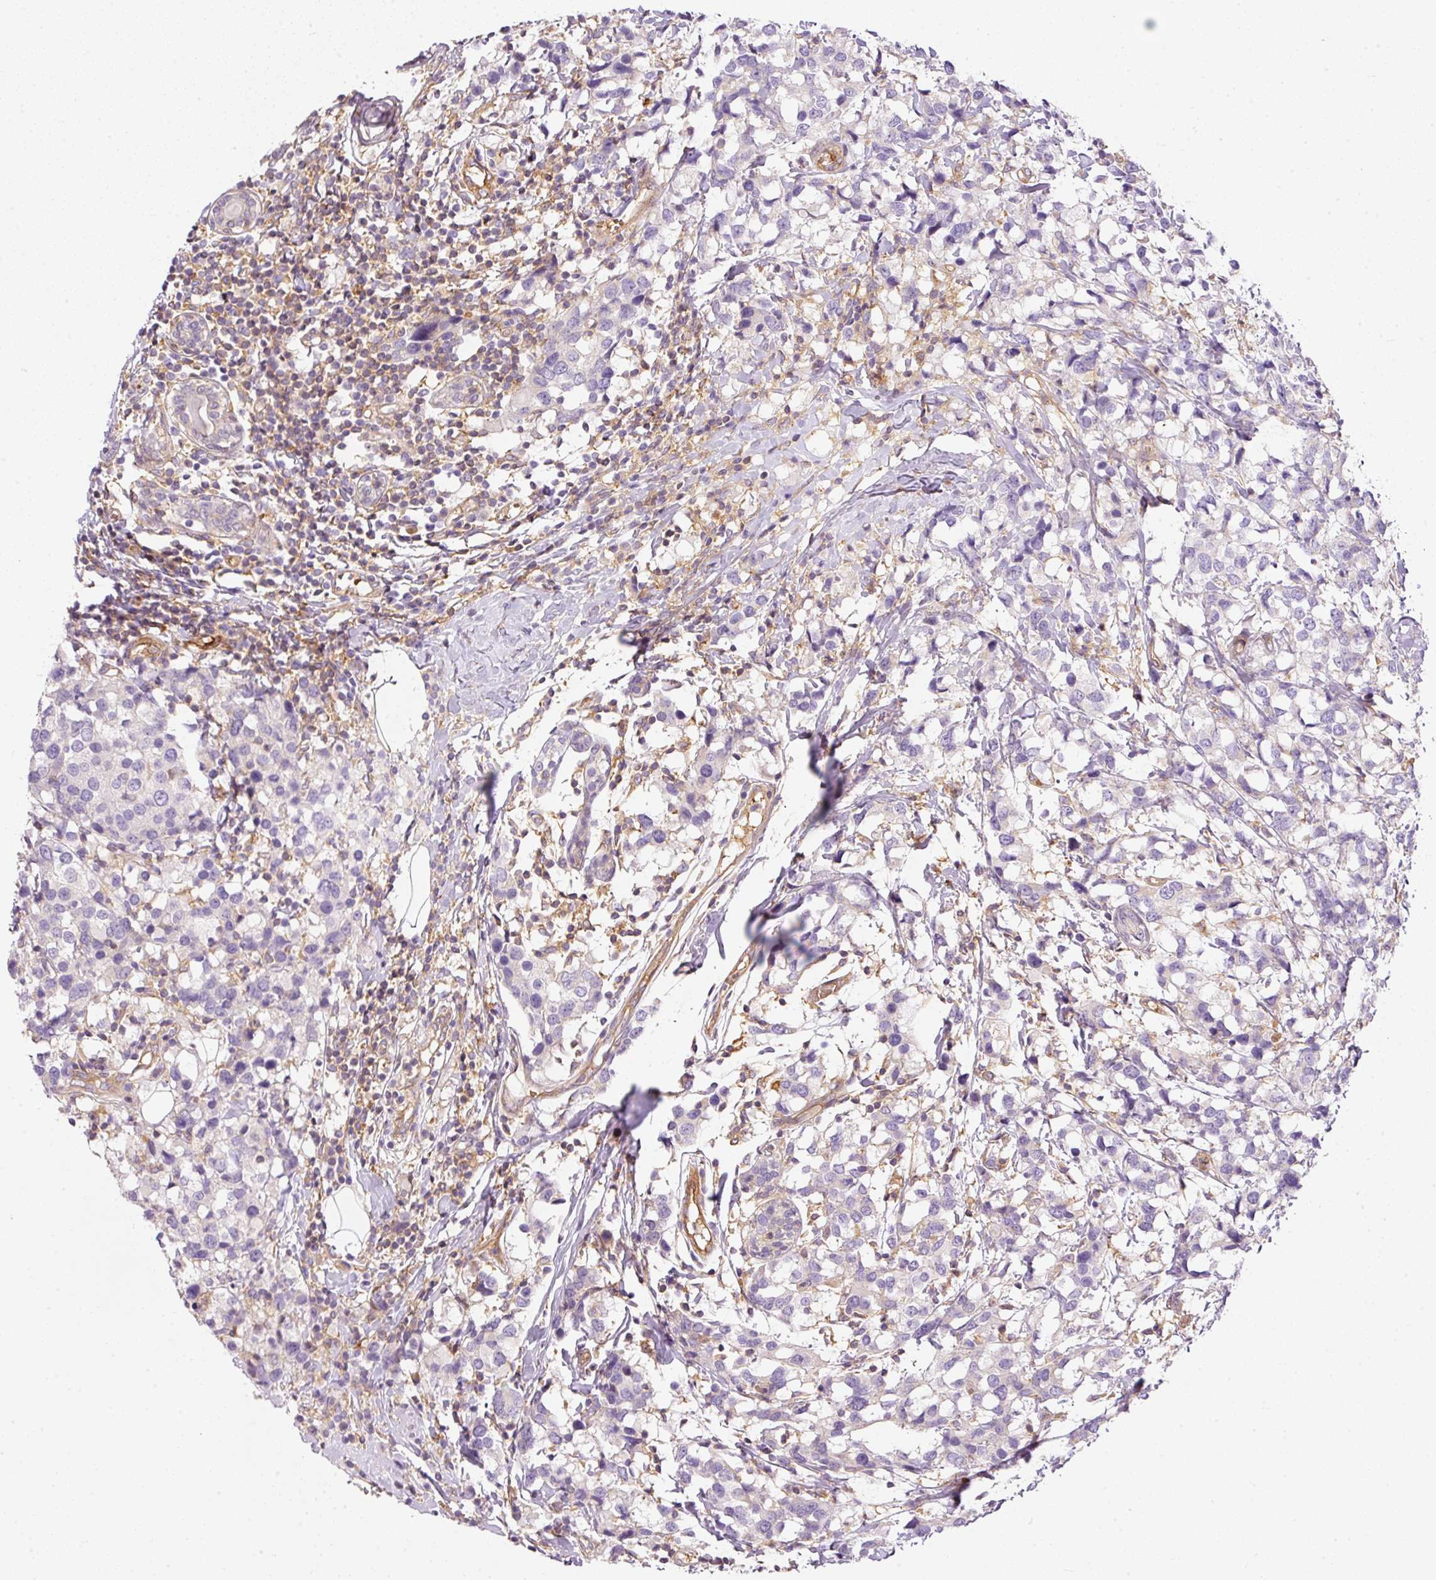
{"staining": {"intensity": "negative", "quantity": "none", "location": "none"}, "tissue": "breast cancer", "cell_type": "Tumor cells", "image_type": "cancer", "snomed": [{"axis": "morphology", "description": "Lobular carcinoma"}, {"axis": "topography", "description": "Breast"}], "caption": "Tumor cells show no significant positivity in breast cancer (lobular carcinoma).", "gene": "TBC1D2B", "patient": {"sex": "female", "age": 59}}